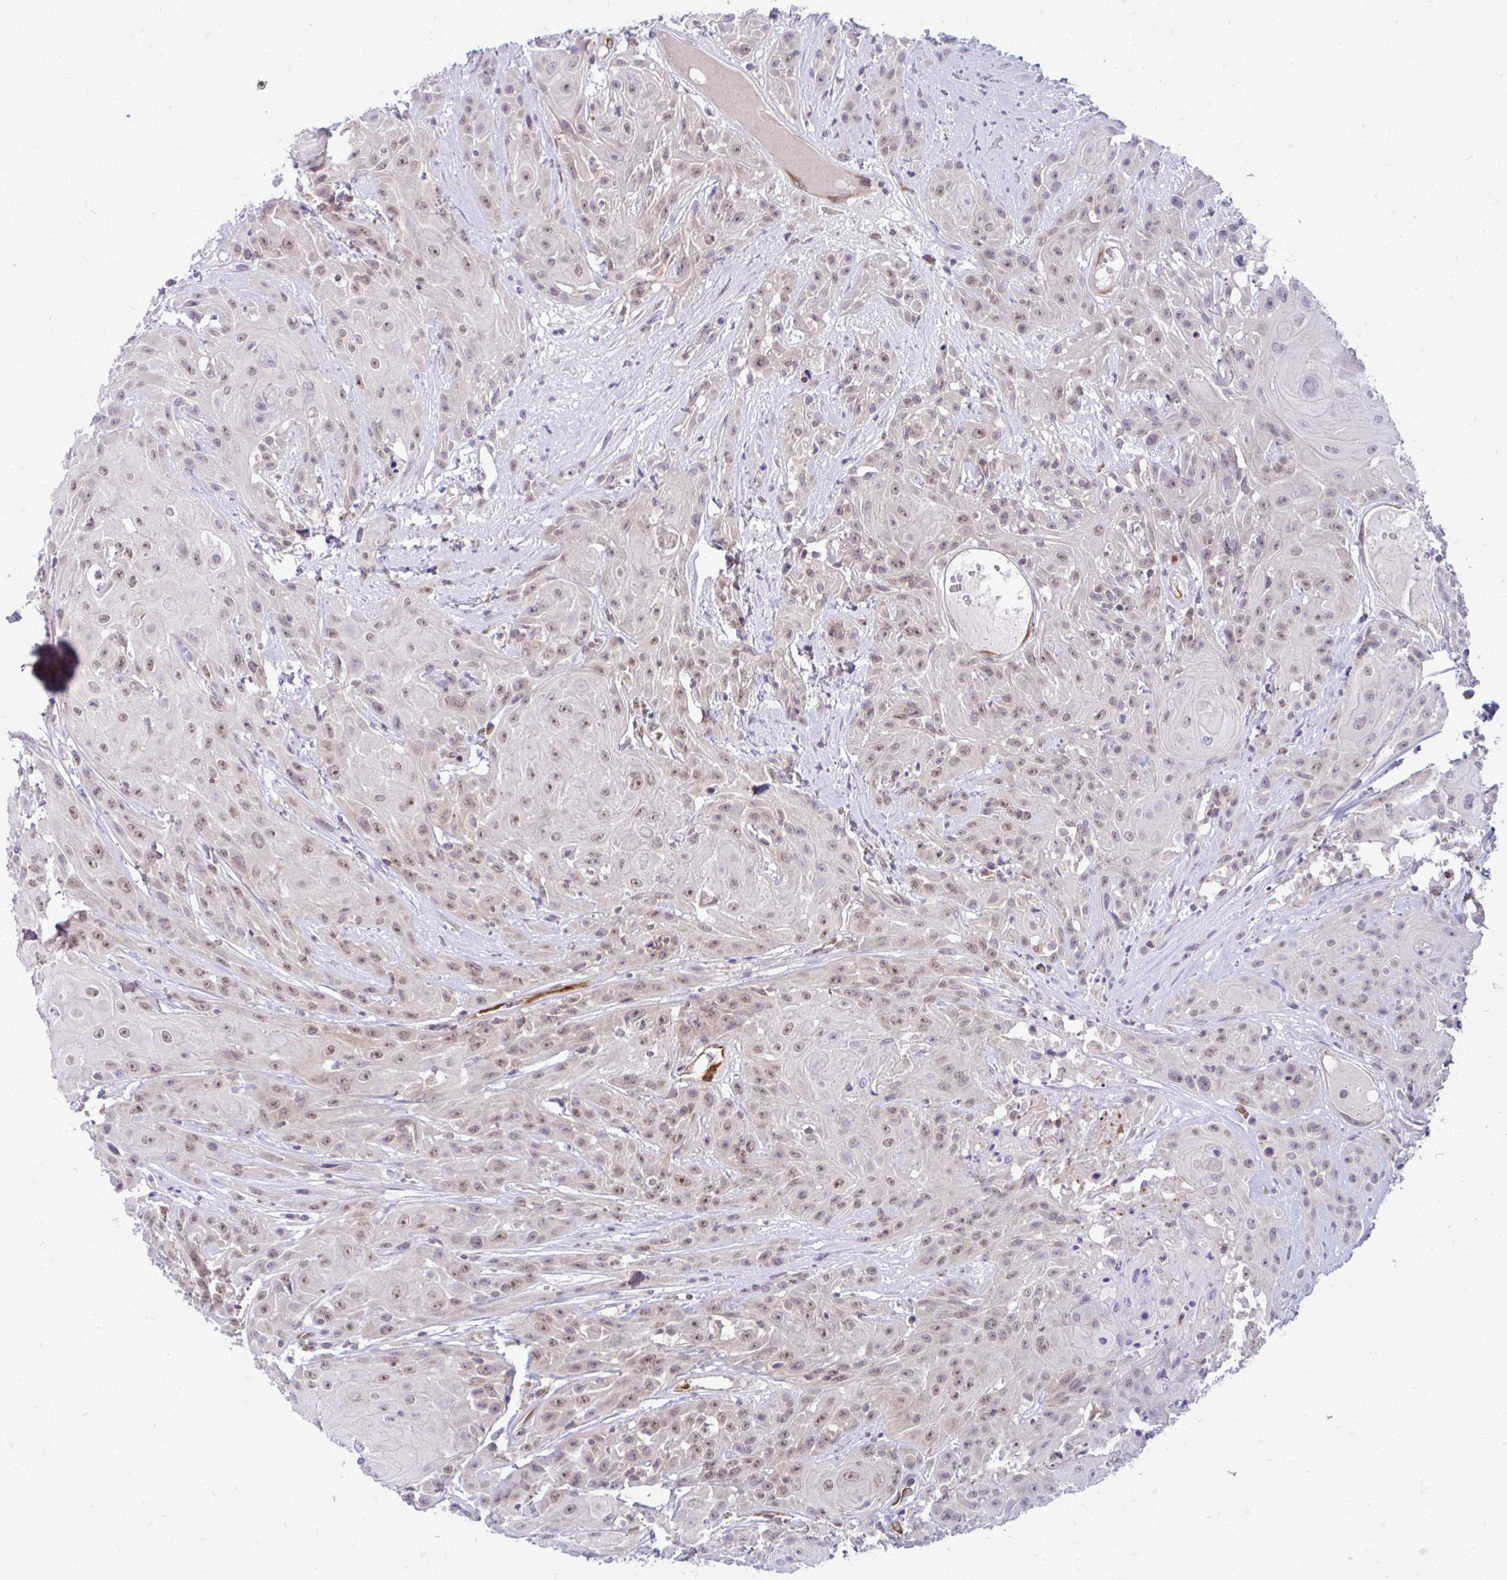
{"staining": {"intensity": "moderate", "quantity": ">75%", "location": "nuclear"}, "tissue": "head and neck cancer", "cell_type": "Tumor cells", "image_type": "cancer", "snomed": [{"axis": "morphology", "description": "Squamous cell carcinoma, NOS"}, {"axis": "topography", "description": "Skin"}, {"axis": "topography", "description": "Head-Neck"}], "caption": "About >75% of tumor cells in head and neck cancer (squamous cell carcinoma) reveal moderate nuclear protein expression as visualized by brown immunohistochemical staining.", "gene": "ACSL5", "patient": {"sex": "male", "age": 80}}